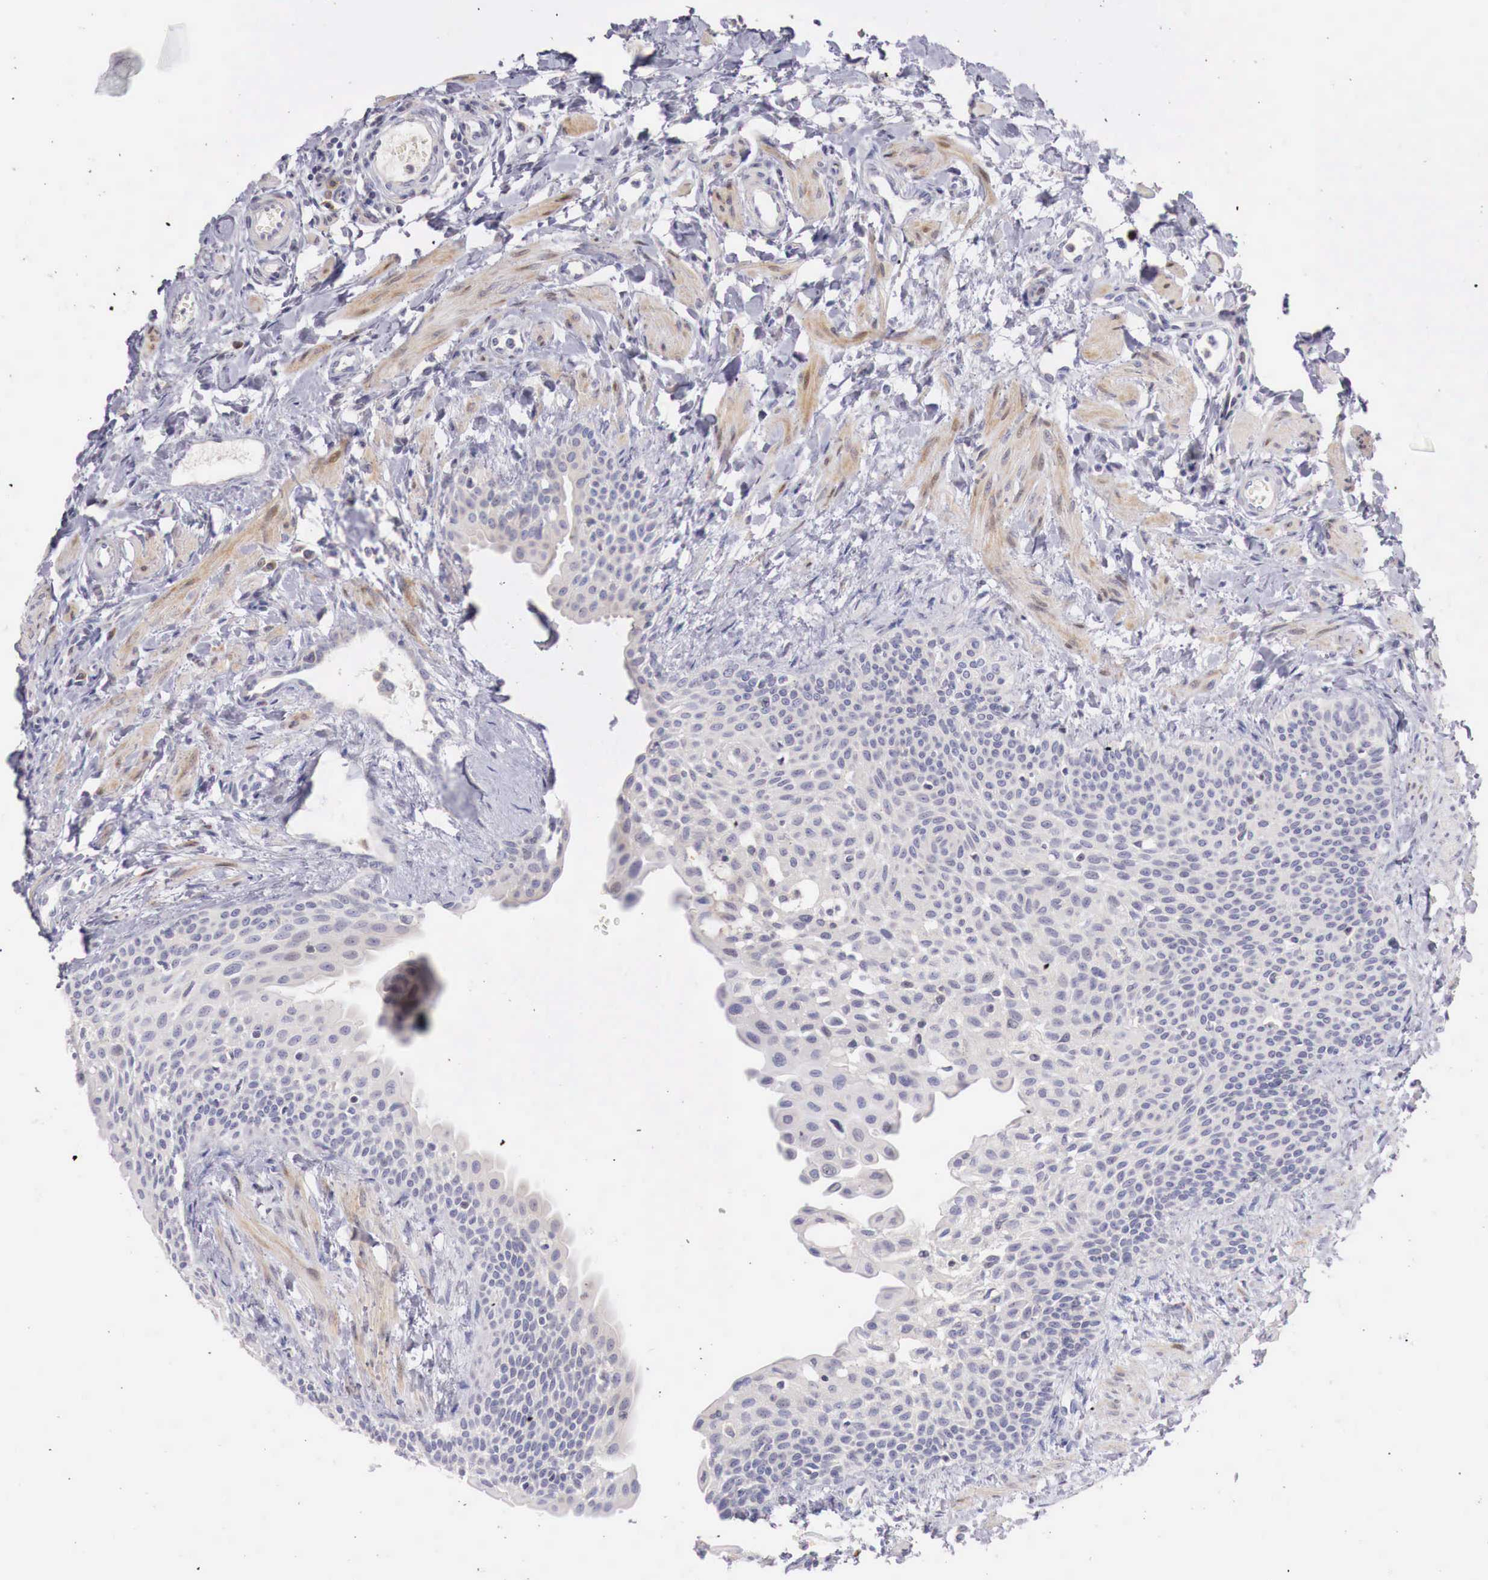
{"staining": {"intensity": "moderate", "quantity": "<25%", "location": "cytoplasmic/membranous"}, "tissue": "fallopian tube", "cell_type": "Glandular cells", "image_type": "normal", "snomed": [{"axis": "morphology", "description": "Normal tissue, NOS"}, {"axis": "topography", "description": "Fallopian tube"}], "caption": "Immunohistochemistry (IHC) of unremarkable human fallopian tube shows low levels of moderate cytoplasmic/membranous positivity in about <25% of glandular cells.", "gene": "CLCN5", "patient": {"sex": "female", "age": 32}}